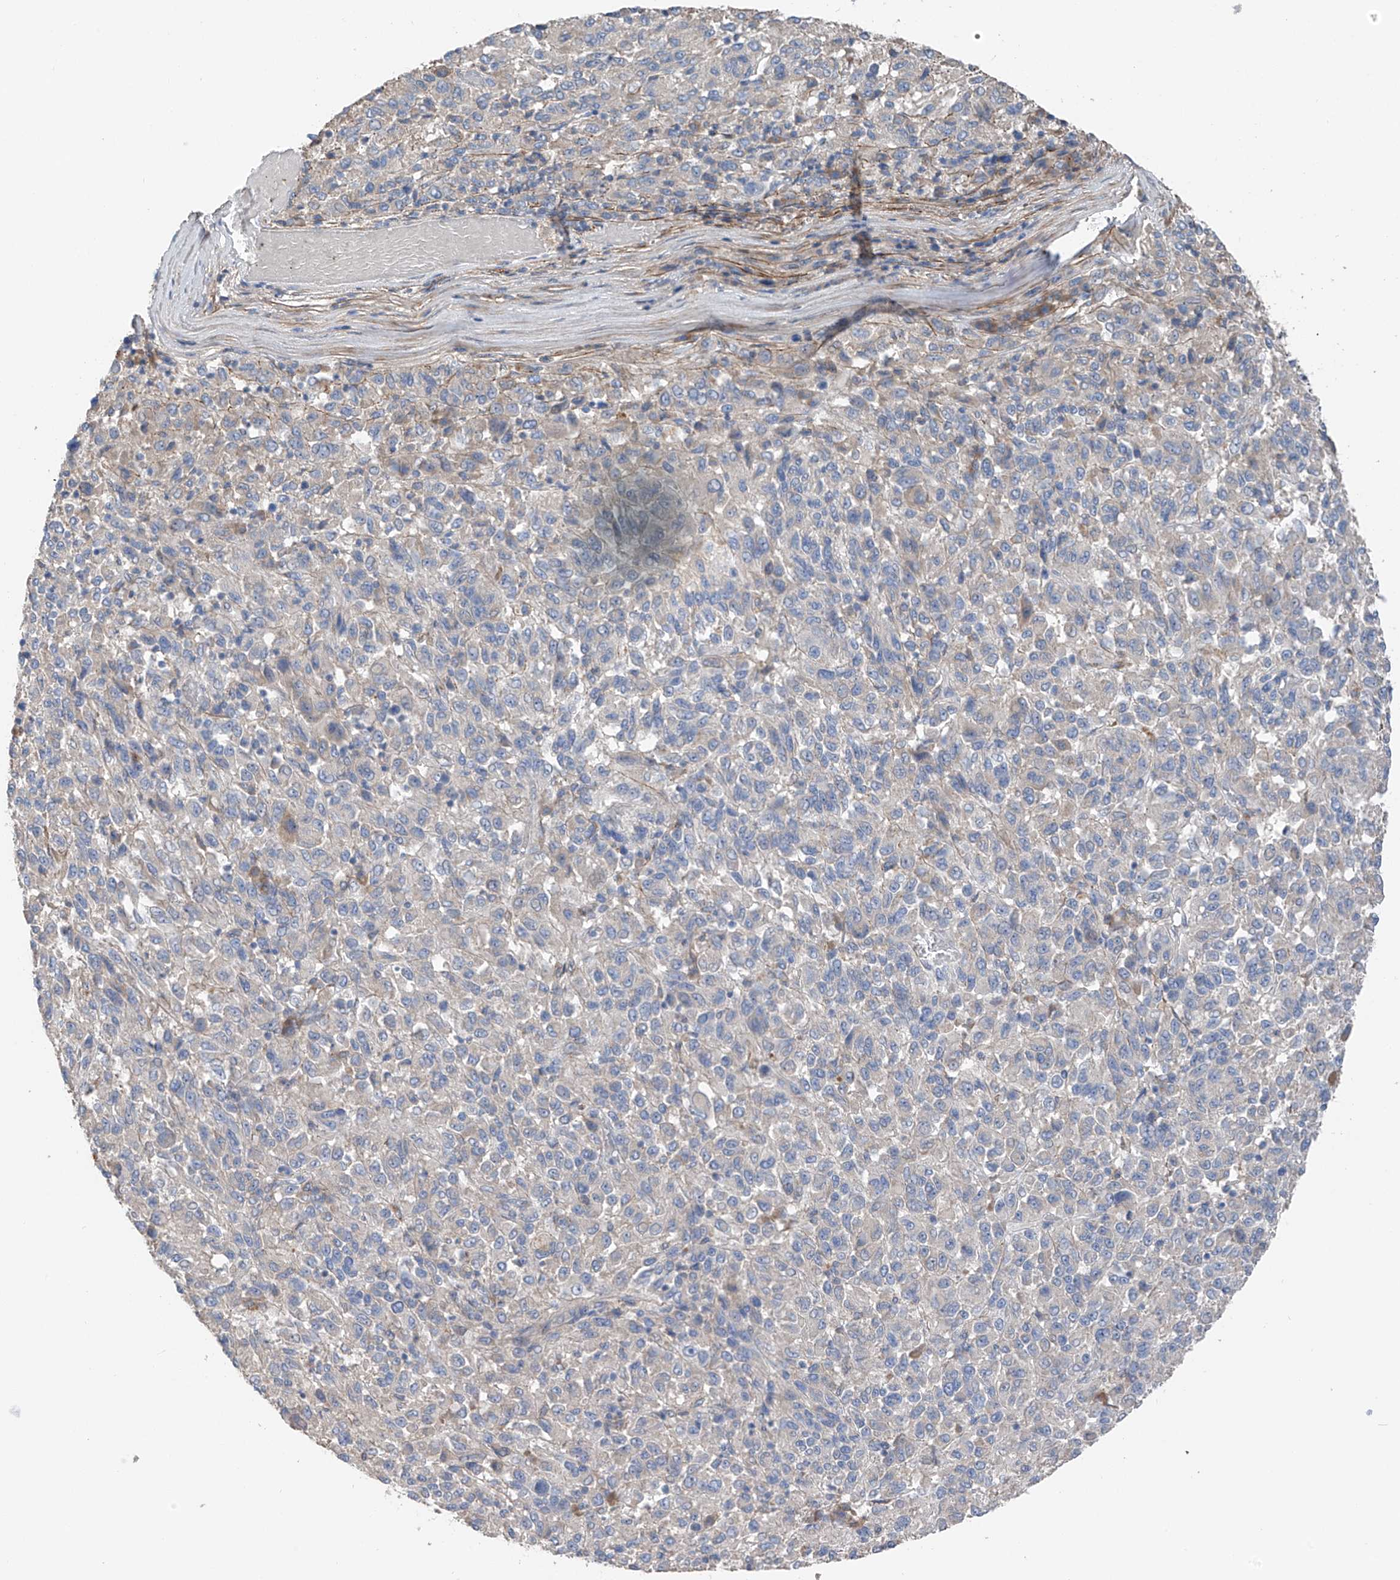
{"staining": {"intensity": "negative", "quantity": "none", "location": "none"}, "tissue": "melanoma", "cell_type": "Tumor cells", "image_type": "cancer", "snomed": [{"axis": "morphology", "description": "Malignant melanoma, Metastatic site"}, {"axis": "topography", "description": "Lung"}], "caption": "Immunohistochemistry histopathology image of neoplastic tissue: human malignant melanoma (metastatic site) stained with DAB (3,3'-diaminobenzidine) exhibits no significant protein staining in tumor cells. (Brightfield microscopy of DAB (3,3'-diaminobenzidine) immunohistochemistry at high magnification).", "gene": "GALNTL6", "patient": {"sex": "male", "age": 64}}